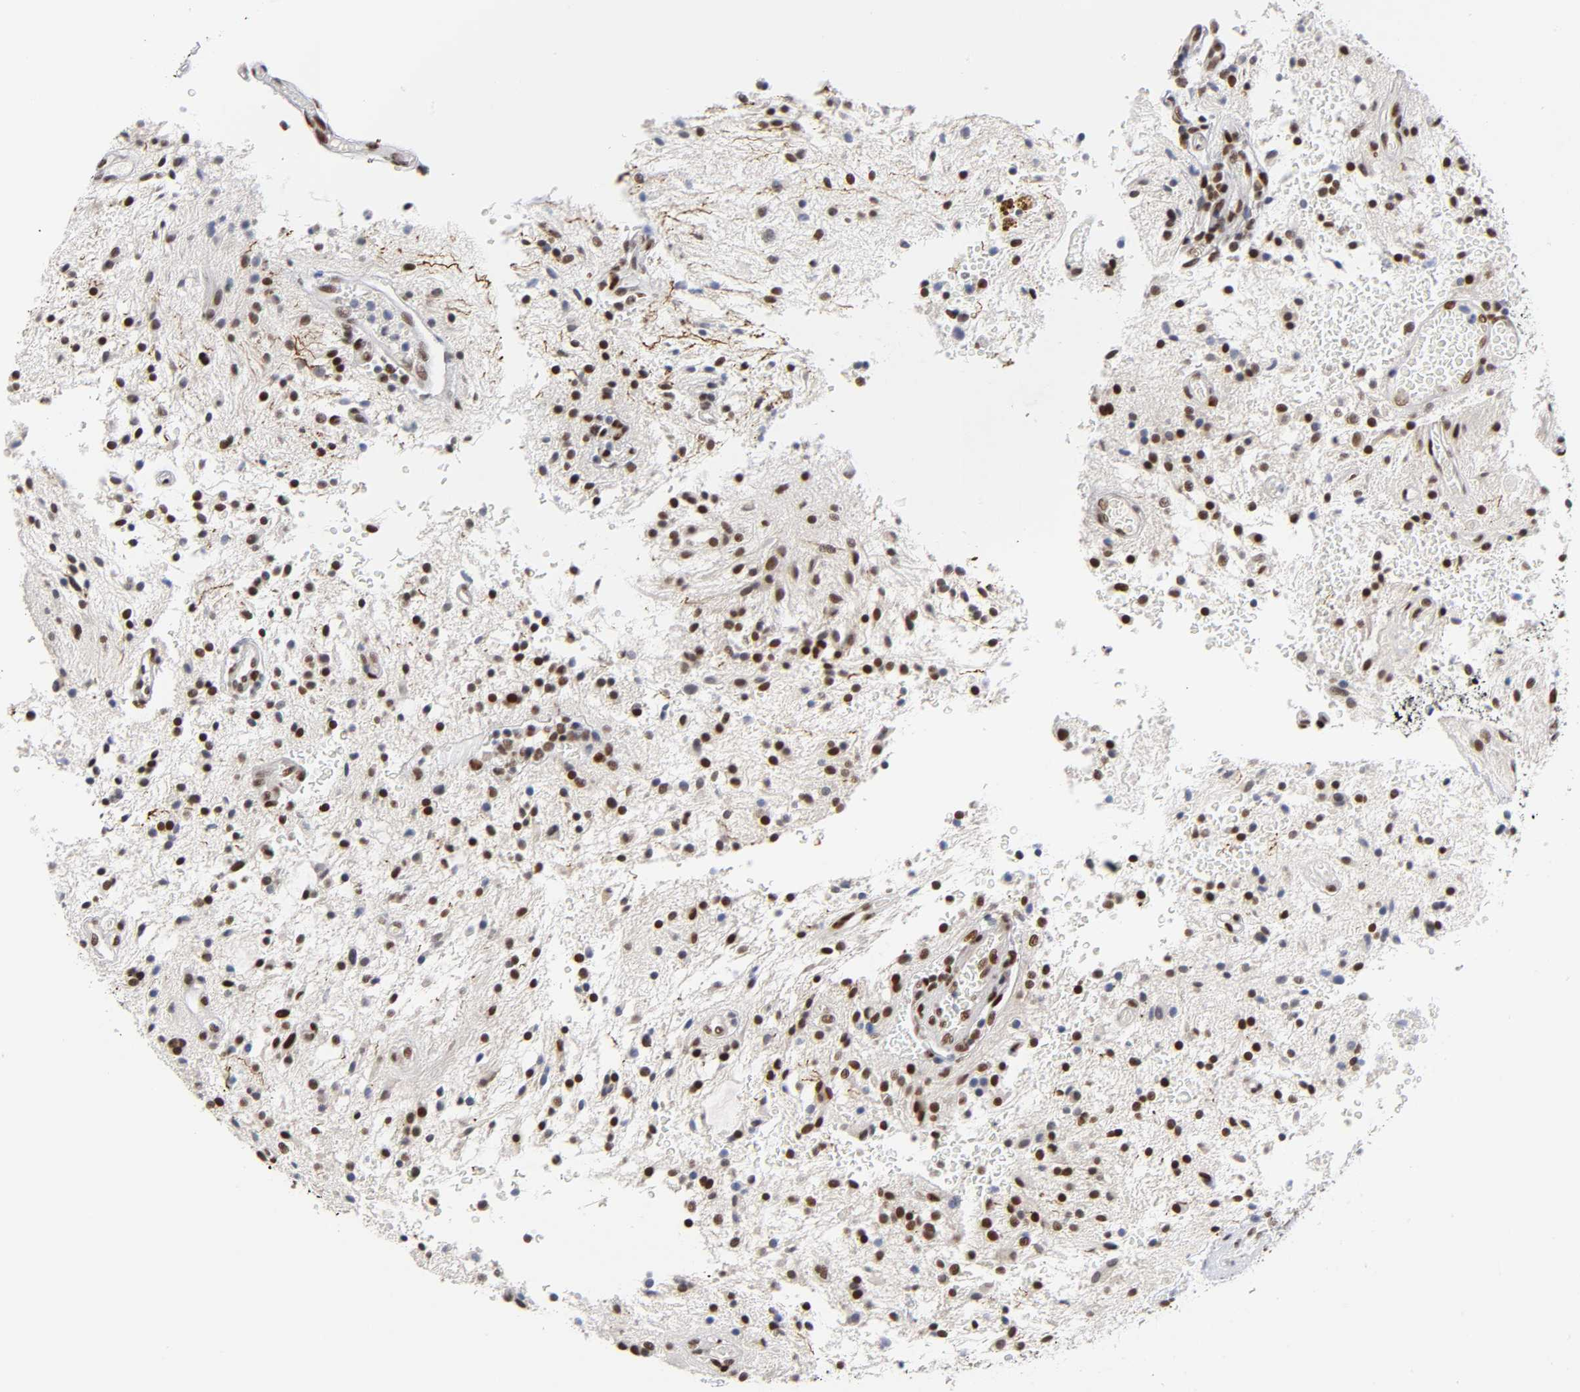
{"staining": {"intensity": "strong", "quantity": ">75%", "location": "nuclear"}, "tissue": "glioma", "cell_type": "Tumor cells", "image_type": "cancer", "snomed": [{"axis": "morphology", "description": "Glioma, malignant, NOS"}, {"axis": "topography", "description": "Cerebellum"}], "caption": "The image displays immunohistochemical staining of malignant glioma. There is strong nuclear staining is present in approximately >75% of tumor cells. Immunohistochemistry (ihc) stains the protein of interest in brown and the nuclei are stained blue.", "gene": "NR3C1", "patient": {"sex": "female", "age": 10}}